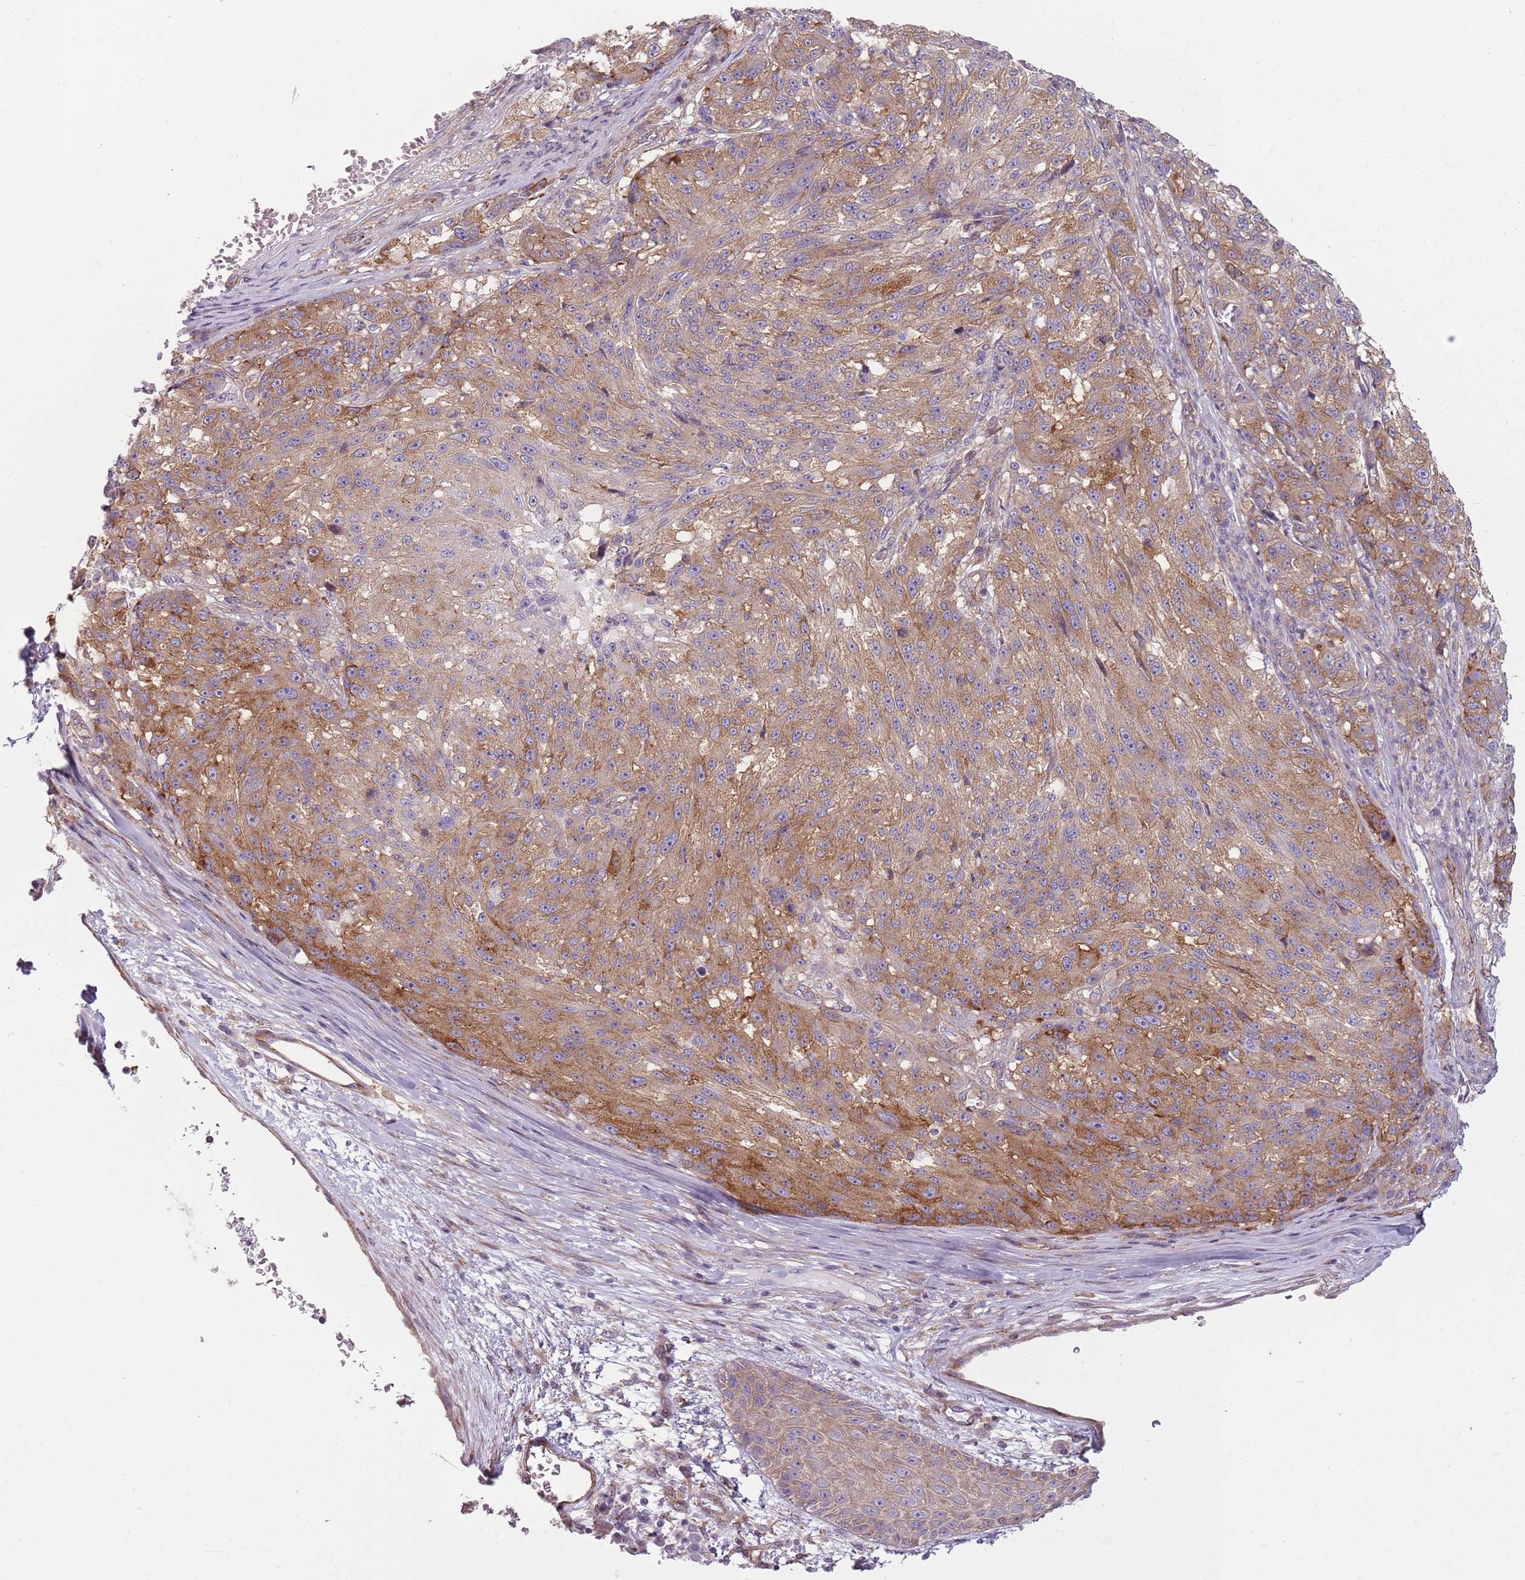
{"staining": {"intensity": "moderate", "quantity": ">75%", "location": "cytoplasmic/membranous"}, "tissue": "melanoma", "cell_type": "Tumor cells", "image_type": "cancer", "snomed": [{"axis": "morphology", "description": "Malignant melanoma, NOS"}, {"axis": "topography", "description": "Skin"}], "caption": "High-magnification brightfield microscopy of malignant melanoma stained with DAB (brown) and counterstained with hematoxylin (blue). tumor cells exhibit moderate cytoplasmic/membranous positivity is present in approximately>75% of cells.", "gene": "SNX1", "patient": {"sex": "male", "age": 53}}